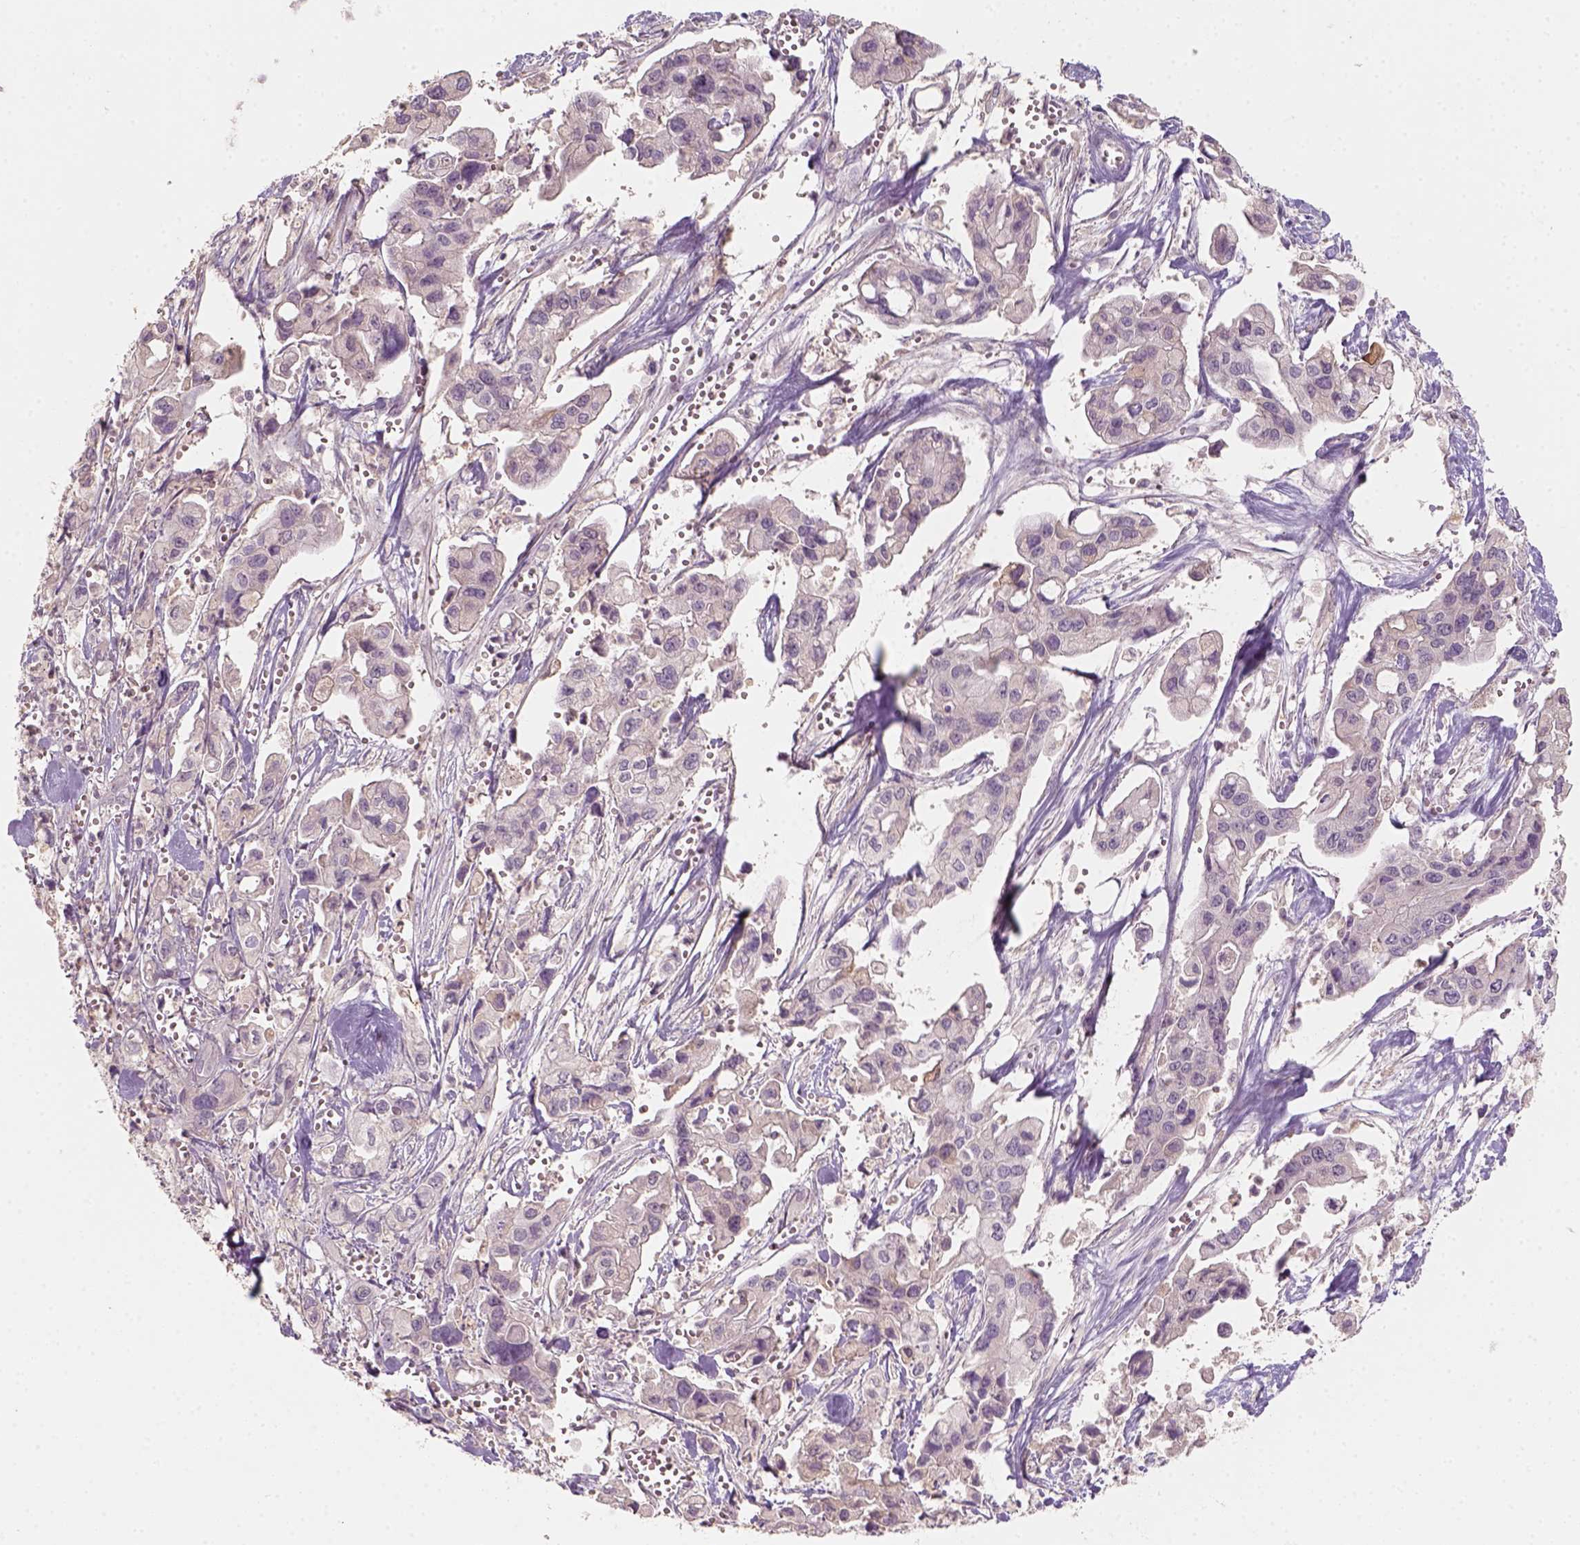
{"staining": {"intensity": "negative", "quantity": "none", "location": "none"}, "tissue": "pancreatic cancer", "cell_type": "Tumor cells", "image_type": "cancer", "snomed": [{"axis": "morphology", "description": "Adenocarcinoma, NOS"}, {"axis": "topography", "description": "Pancreas"}], "caption": "The histopathology image shows no staining of tumor cells in pancreatic cancer.", "gene": "AQP9", "patient": {"sex": "male", "age": 70}}